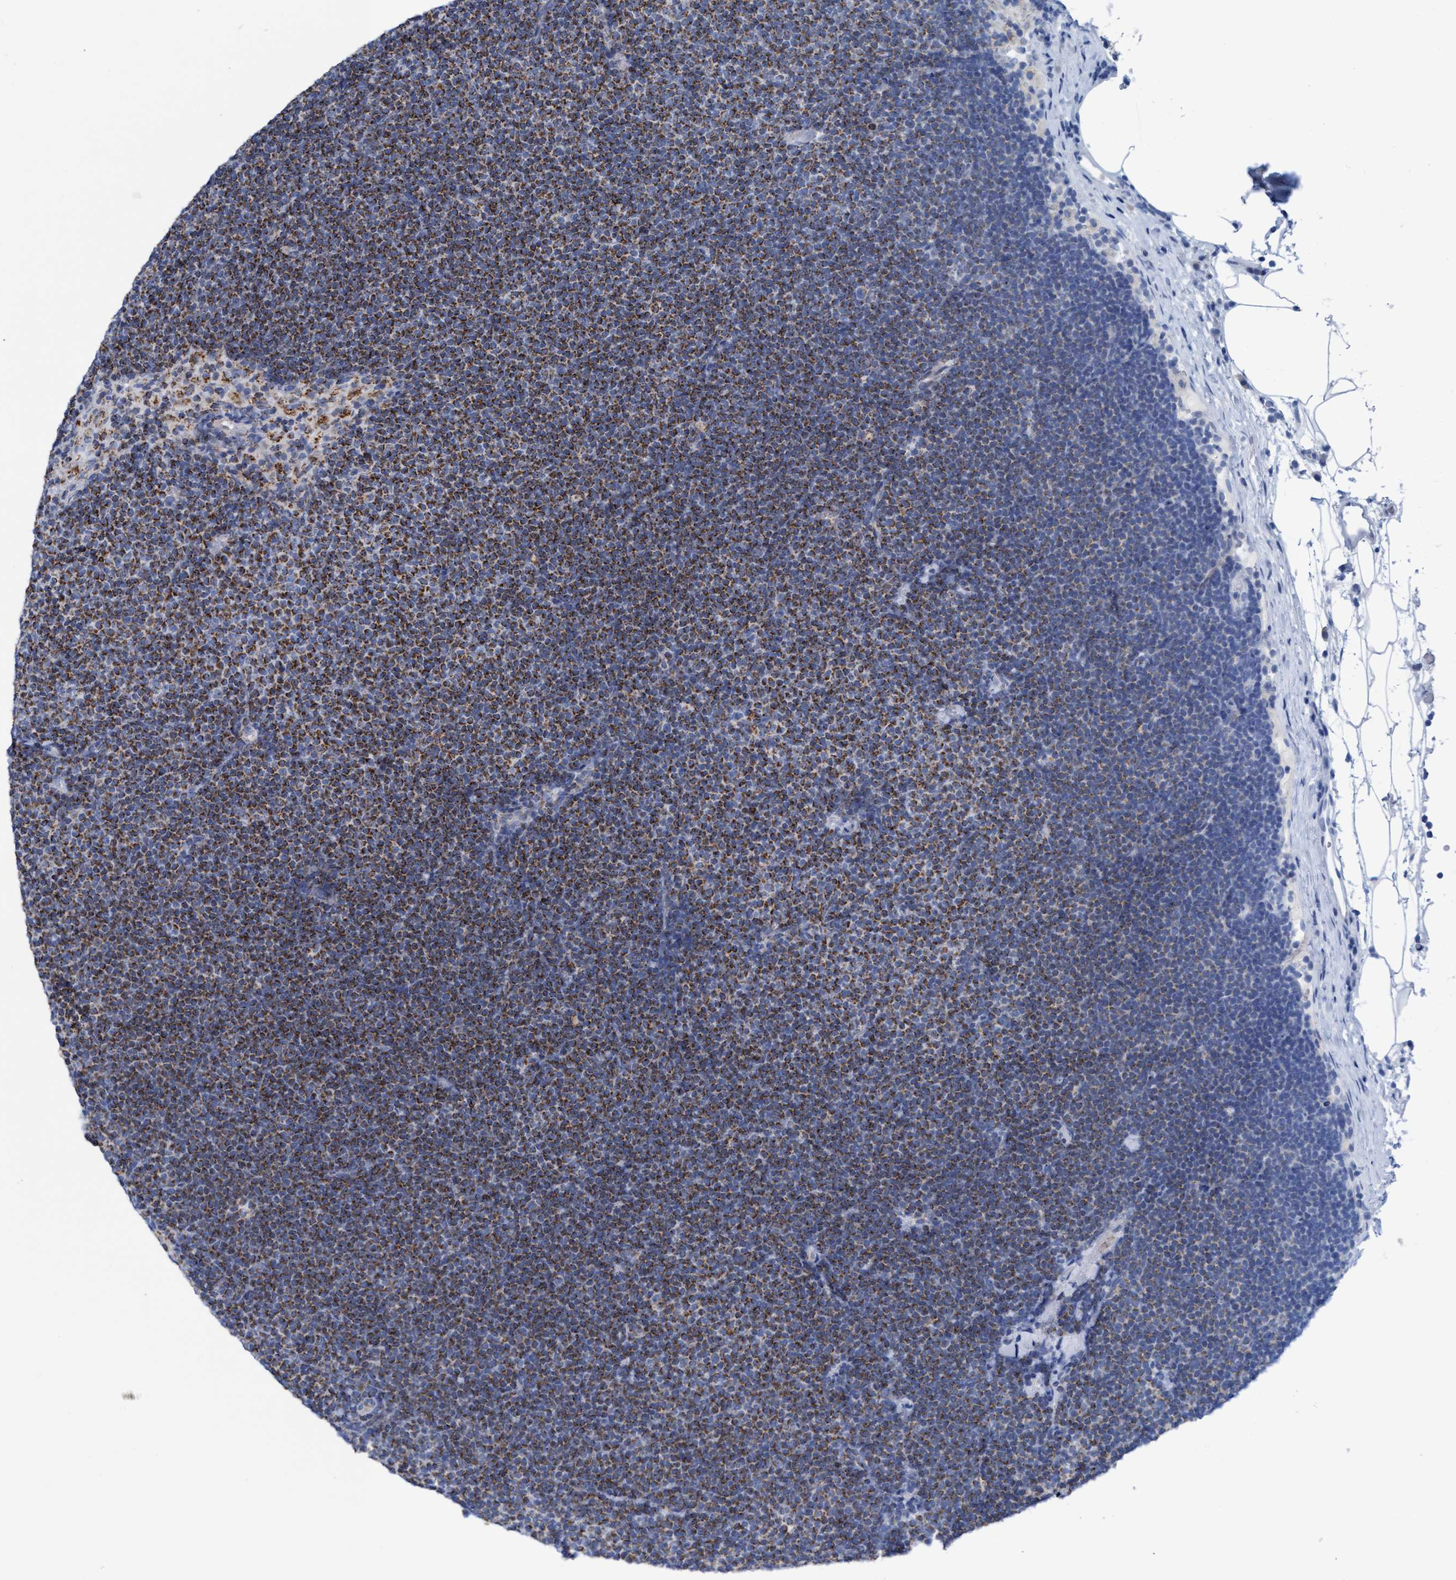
{"staining": {"intensity": "moderate", "quantity": ">75%", "location": "cytoplasmic/membranous"}, "tissue": "lymphoma", "cell_type": "Tumor cells", "image_type": "cancer", "snomed": [{"axis": "morphology", "description": "Malignant lymphoma, non-Hodgkin's type, Low grade"}, {"axis": "topography", "description": "Lymph node"}], "caption": "Protein staining displays moderate cytoplasmic/membranous staining in about >75% of tumor cells in lymphoma.", "gene": "GGA3", "patient": {"sex": "female", "age": 53}}